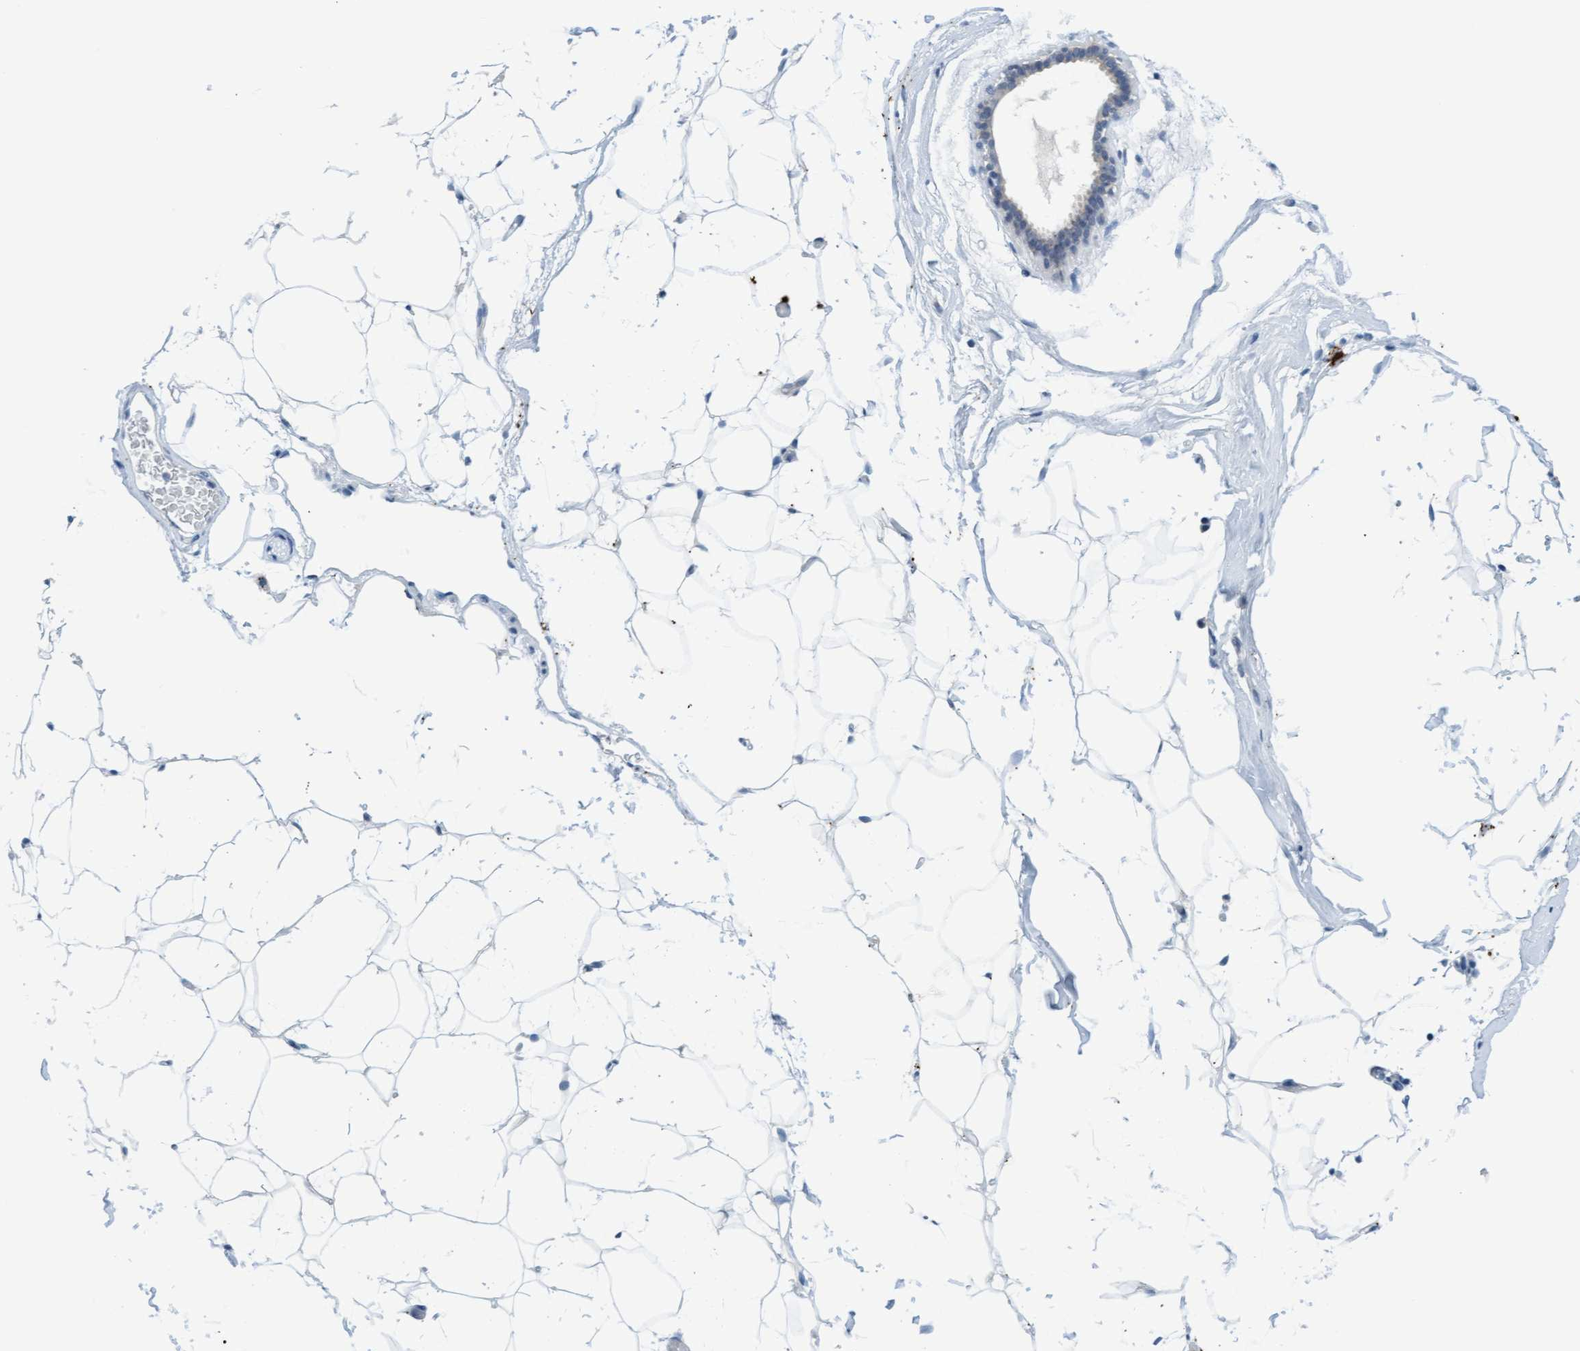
{"staining": {"intensity": "negative", "quantity": "none", "location": "none"}, "tissue": "adipose tissue", "cell_type": "Adipocytes", "image_type": "normal", "snomed": [{"axis": "morphology", "description": "Normal tissue, NOS"}, {"axis": "topography", "description": "Breast"}, {"axis": "topography", "description": "Soft tissue"}], "caption": "Immunohistochemistry photomicrograph of normal human adipose tissue stained for a protein (brown), which shows no staining in adipocytes. Nuclei are stained in blue.", "gene": "CPA3", "patient": {"sex": "female", "age": 75}}